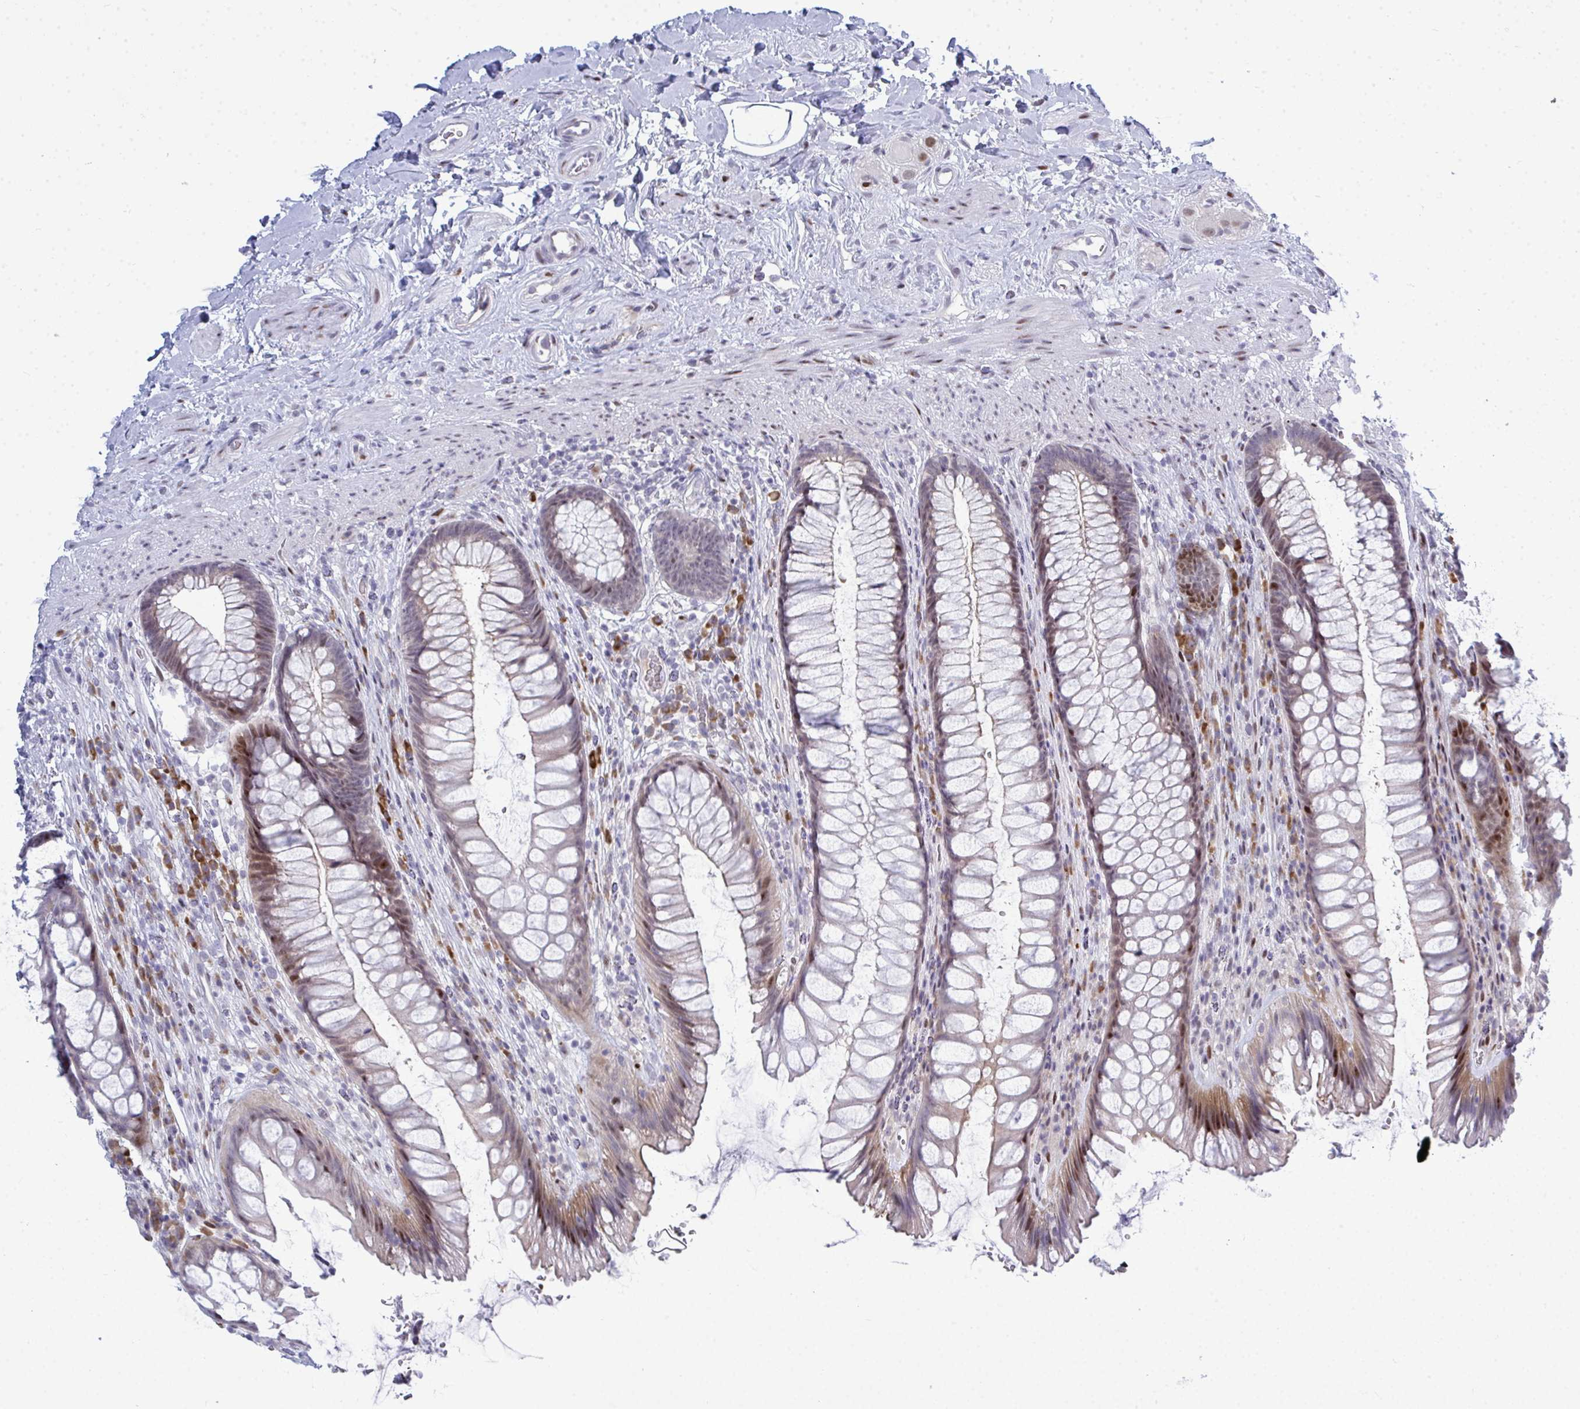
{"staining": {"intensity": "moderate", "quantity": "<25%", "location": "nuclear"}, "tissue": "rectum", "cell_type": "Glandular cells", "image_type": "normal", "snomed": [{"axis": "morphology", "description": "Normal tissue, NOS"}, {"axis": "topography", "description": "Rectum"}], "caption": "DAB (3,3'-diaminobenzidine) immunohistochemical staining of benign rectum shows moderate nuclear protein staining in approximately <25% of glandular cells. The staining was performed using DAB, with brown indicating positive protein expression. Nuclei are stained blue with hematoxylin.", "gene": "TAB1", "patient": {"sex": "male", "age": 53}}